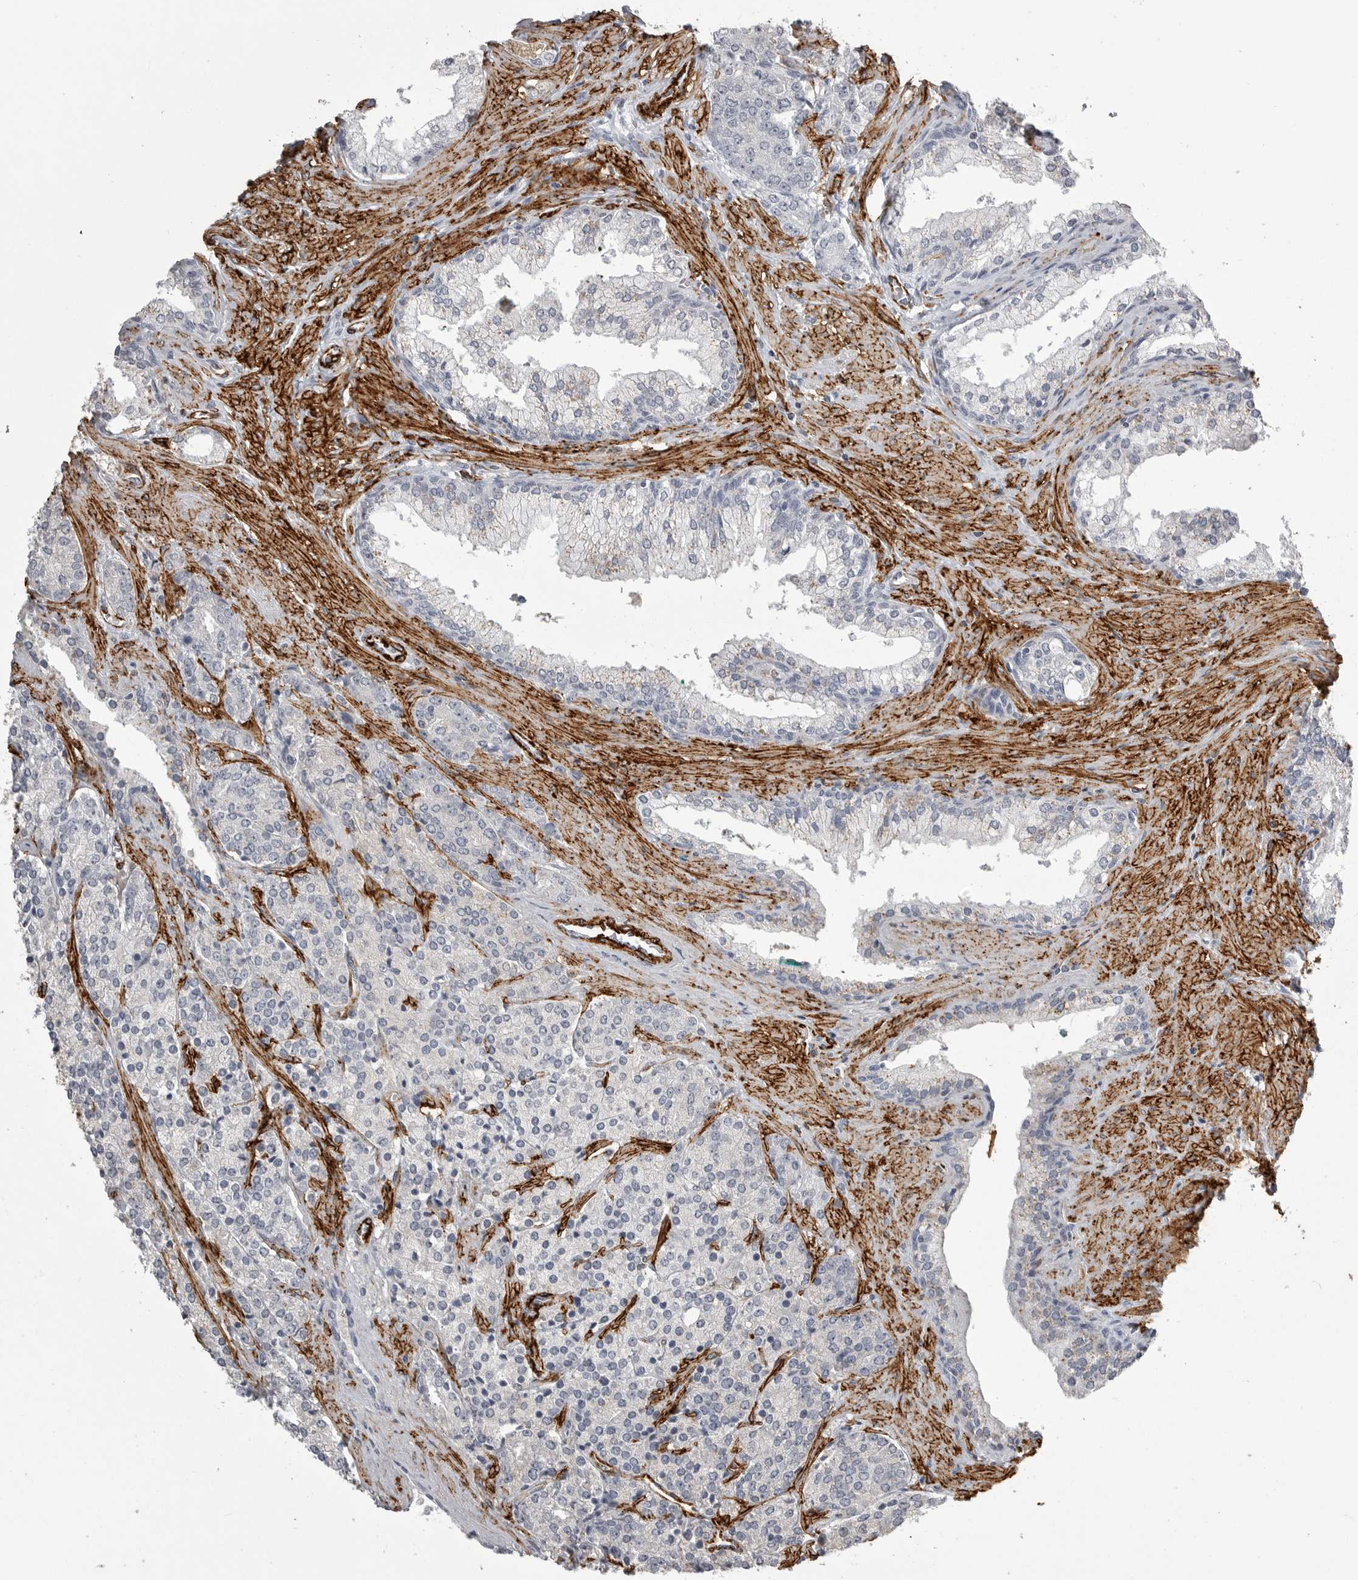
{"staining": {"intensity": "negative", "quantity": "none", "location": "none"}, "tissue": "prostate cancer", "cell_type": "Tumor cells", "image_type": "cancer", "snomed": [{"axis": "morphology", "description": "Adenocarcinoma, High grade"}, {"axis": "topography", "description": "Prostate"}], "caption": "Image shows no protein expression in tumor cells of prostate cancer tissue. (DAB IHC with hematoxylin counter stain).", "gene": "AOC3", "patient": {"sex": "male", "age": 71}}